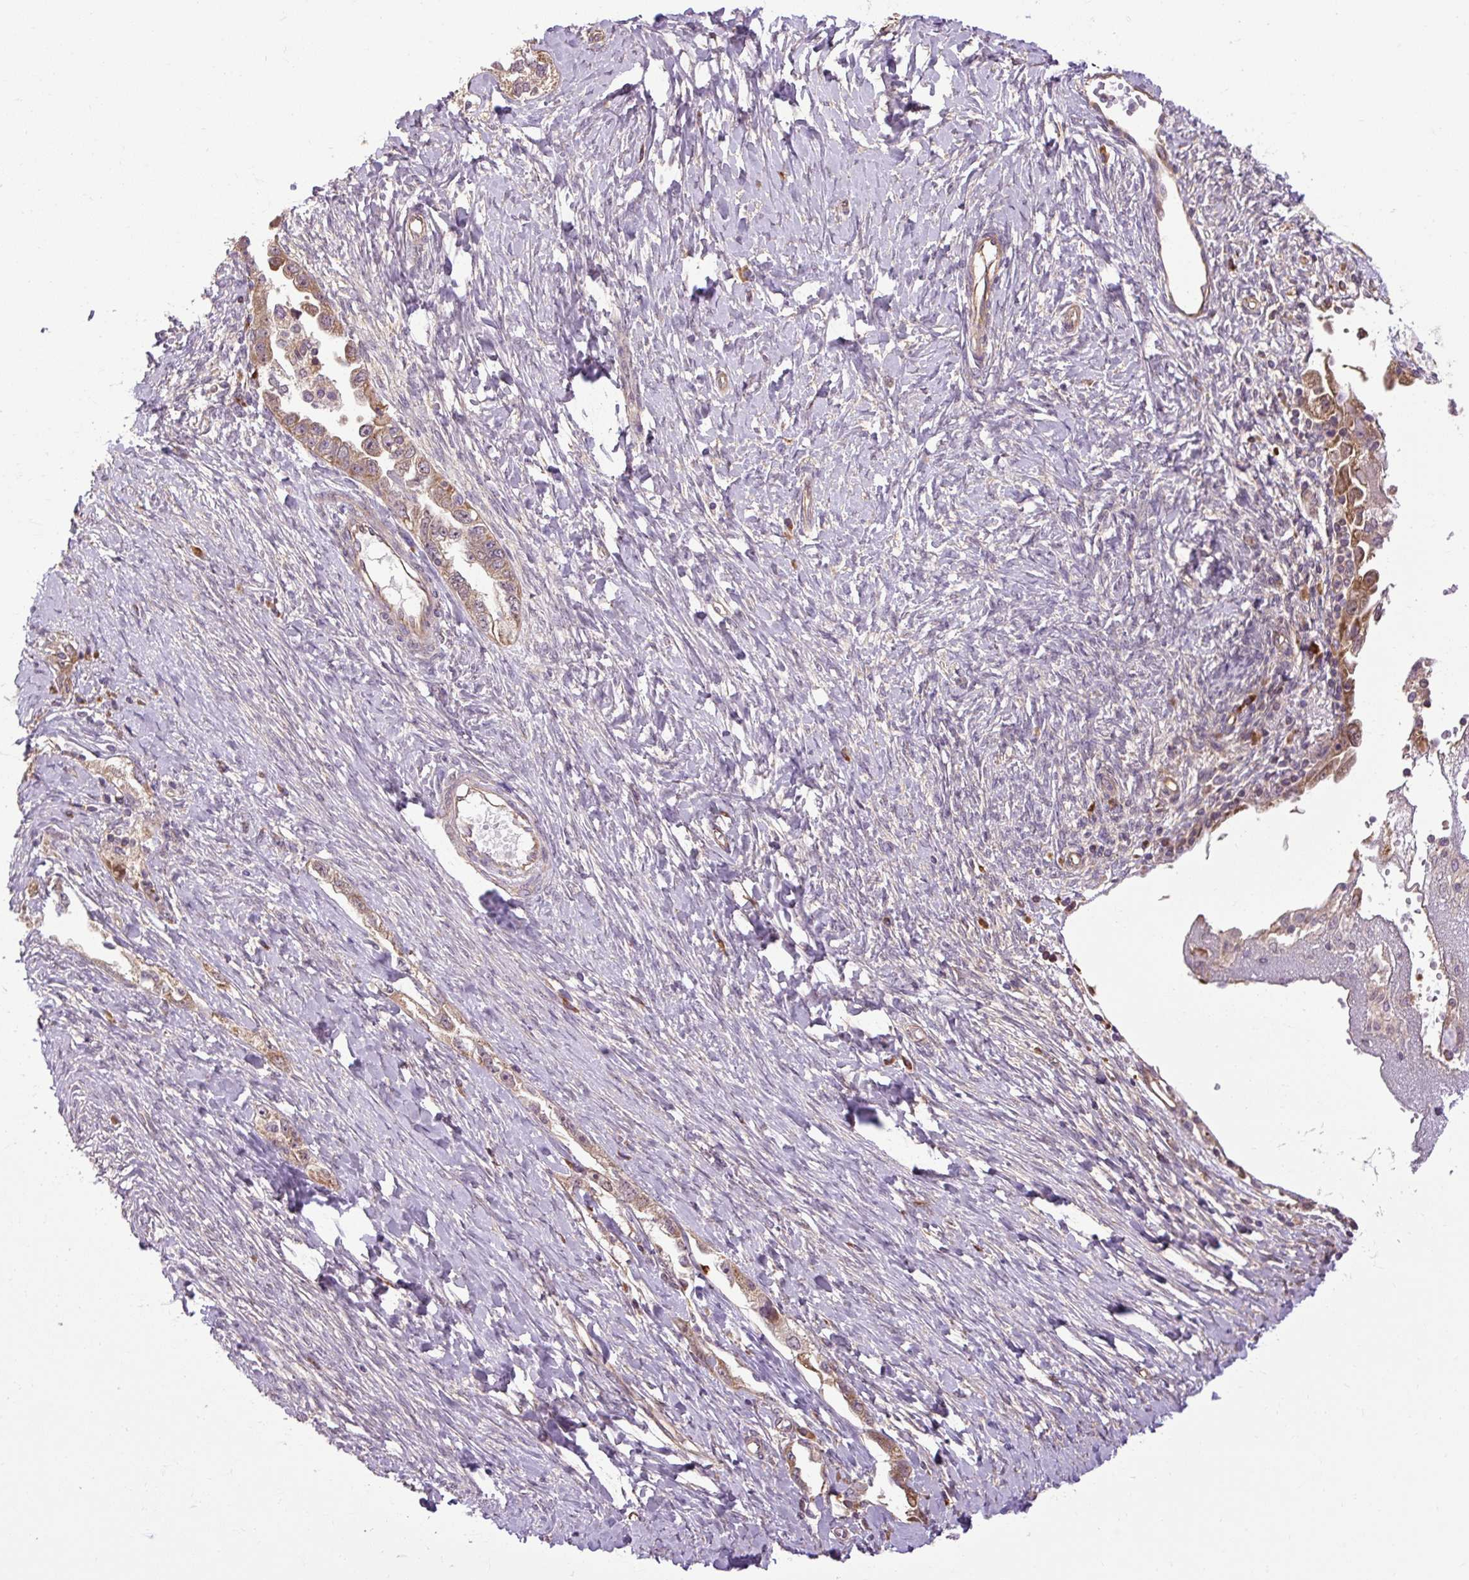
{"staining": {"intensity": "moderate", "quantity": ">75%", "location": "cytoplasmic/membranous"}, "tissue": "ovarian cancer", "cell_type": "Tumor cells", "image_type": "cancer", "snomed": [{"axis": "morphology", "description": "Carcinoma, NOS"}, {"axis": "morphology", "description": "Cystadenocarcinoma, serous, NOS"}, {"axis": "topography", "description": "Ovary"}], "caption": "Human ovarian cancer stained for a protein (brown) displays moderate cytoplasmic/membranous positive positivity in about >75% of tumor cells.", "gene": "FLRT1", "patient": {"sex": "female", "age": 69}}